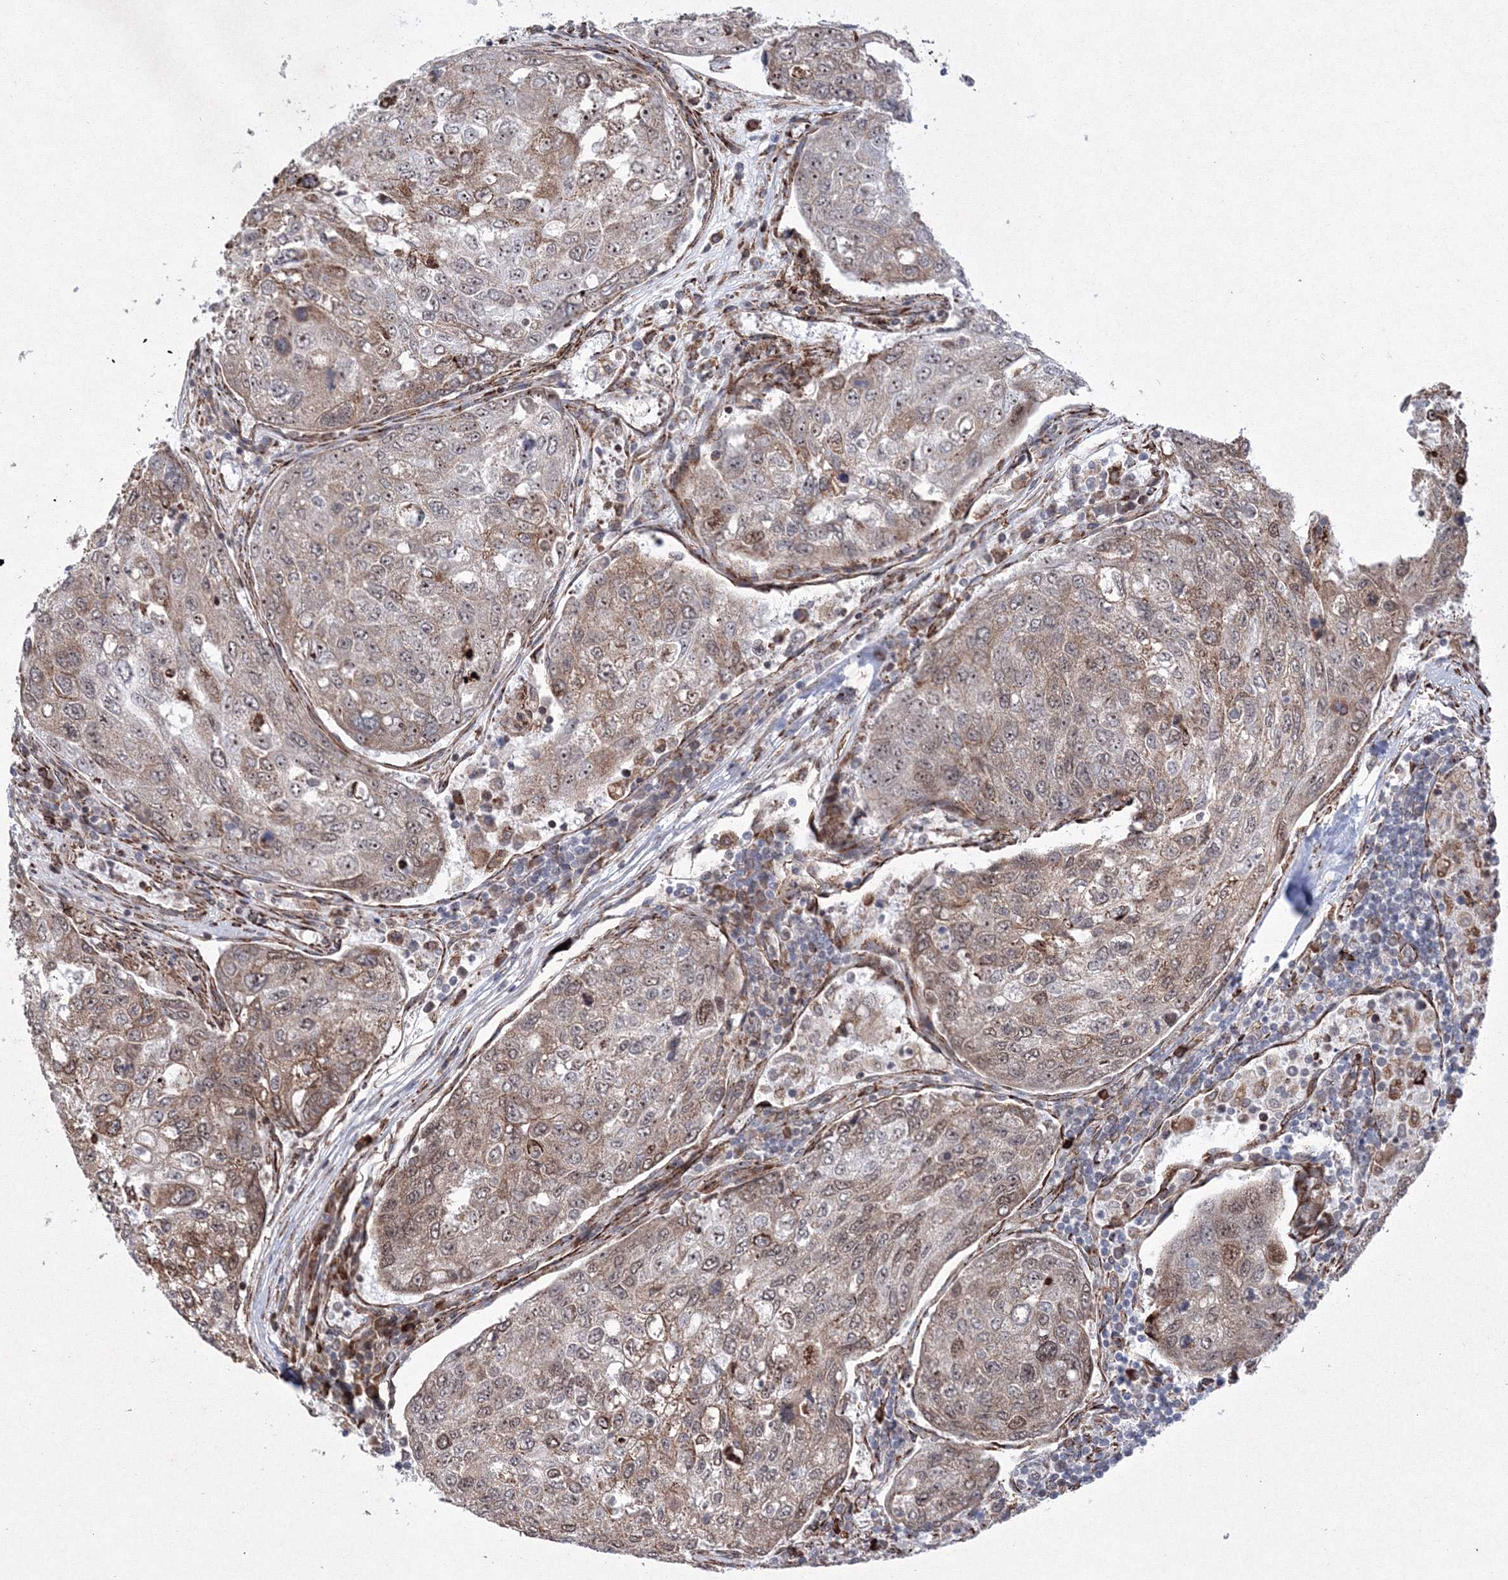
{"staining": {"intensity": "weak", "quantity": "25%-75%", "location": "cytoplasmic/membranous"}, "tissue": "urothelial cancer", "cell_type": "Tumor cells", "image_type": "cancer", "snomed": [{"axis": "morphology", "description": "Urothelial carcinoma, High grade"}, {"axis": "topography", "description": "Lymph node"}, {"axis": "topography", "description": "Urinary bladder"}], "caption": "Human urothelial carcinoma (high-grade) stained with a brown dye displays weak cytoplasmic/membranous positive staining in about 25%-75% of tumor cells.", "gene": "EFCAB12", "patient": {"sex": "male", "age": 51}}